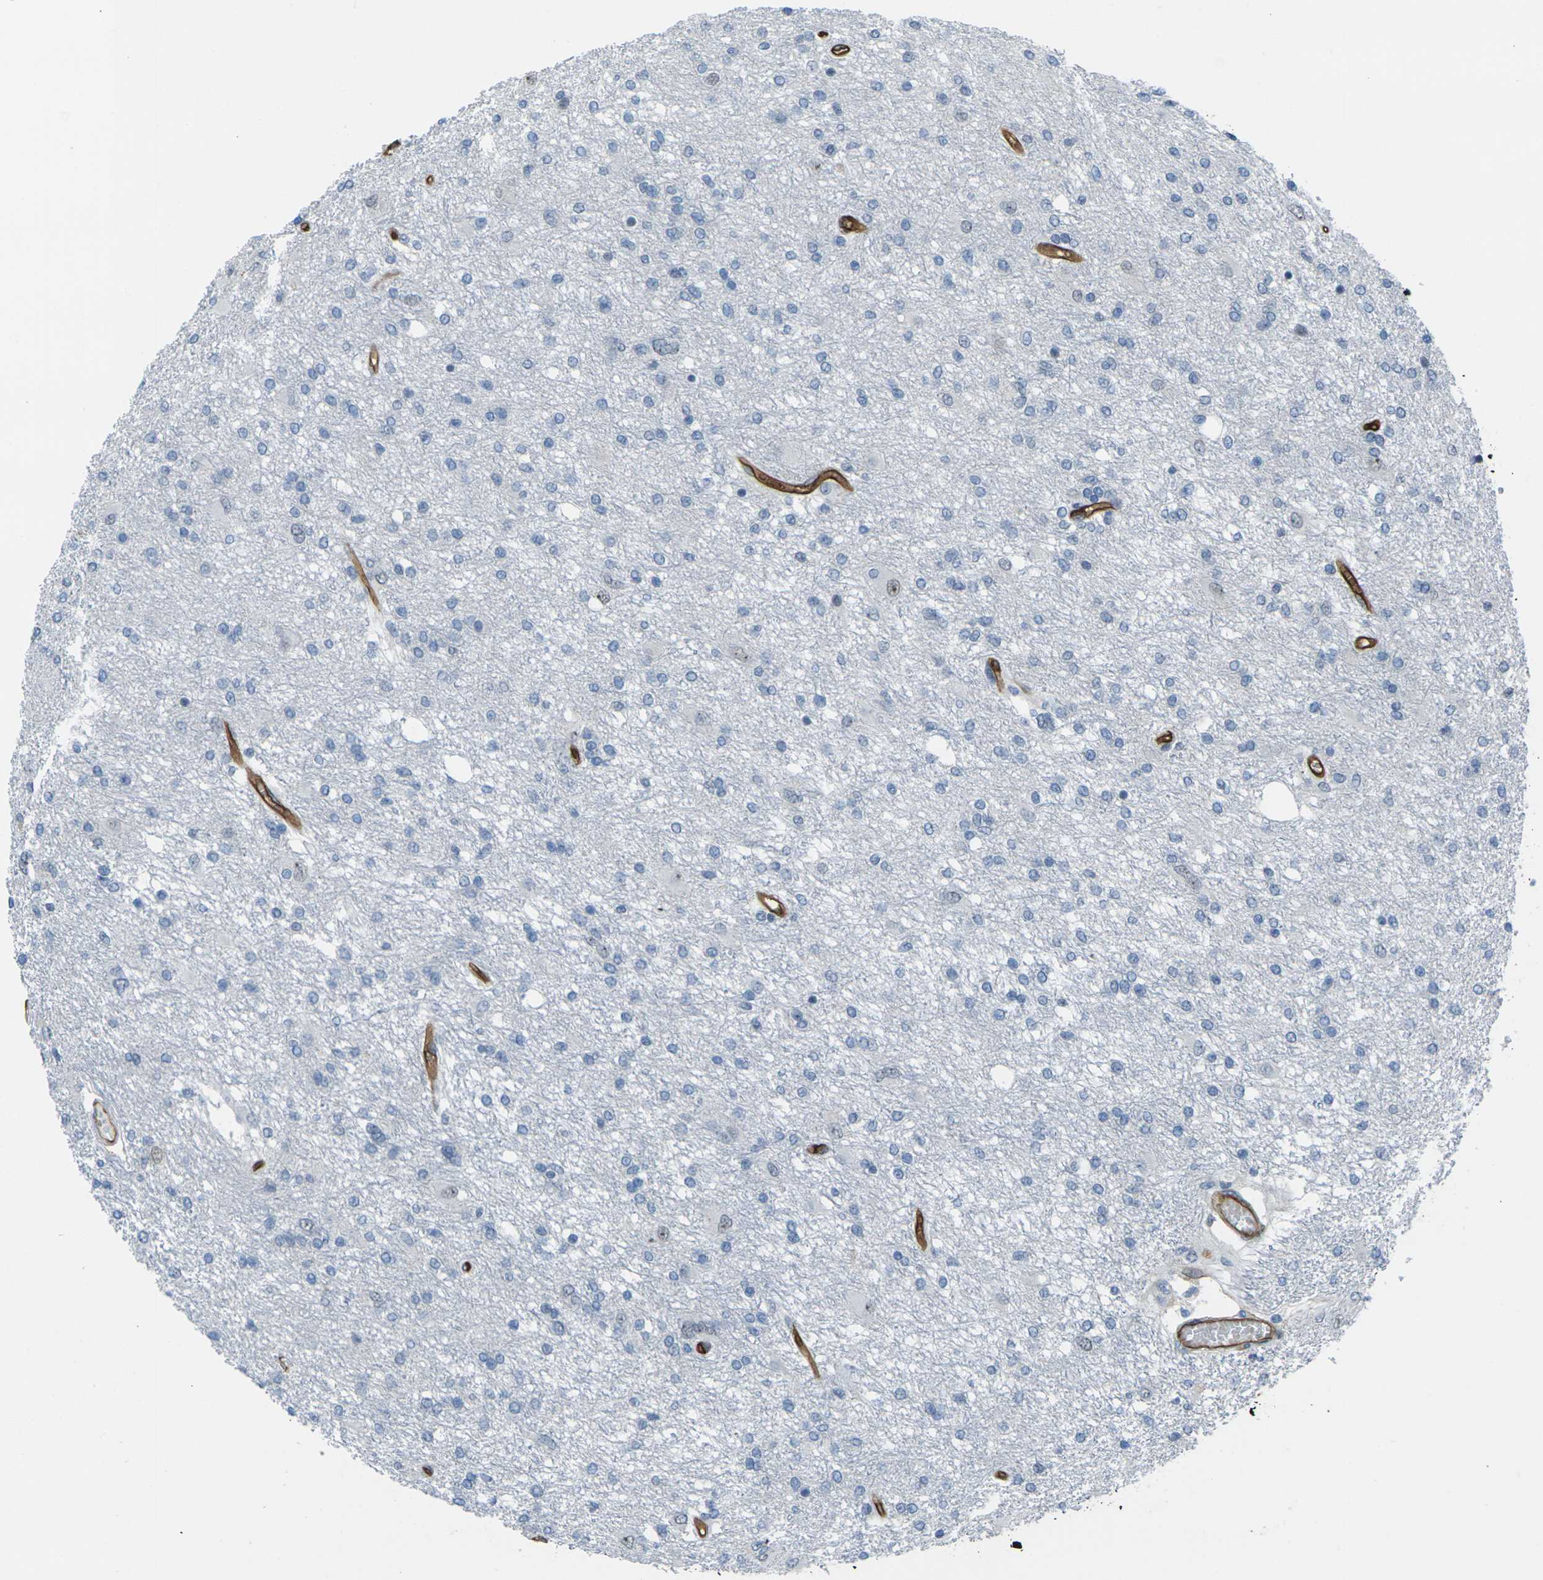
{"staining": {"intensity": "negative", "quantity": "none", "location": "none"}, "tissue": "glioma", "cell_type": "Tumor cells", "image_type": "cancer", "snomed": [{"axis": "morphology", "description": "Glioma, malignant, High grade"}, {"axis": "topography", "description": "Brain"}], "caption": "High magnification brightfield microscopy of malignant glioma (high-grade) stained with DAB (3,3'-diaminobenzidine) (brown) and counterstained with hematoxylin (blue): tumor cells show no significant staining.", "gene": "HSPA12B", "patient": {"sex": "female", "age": 59}}